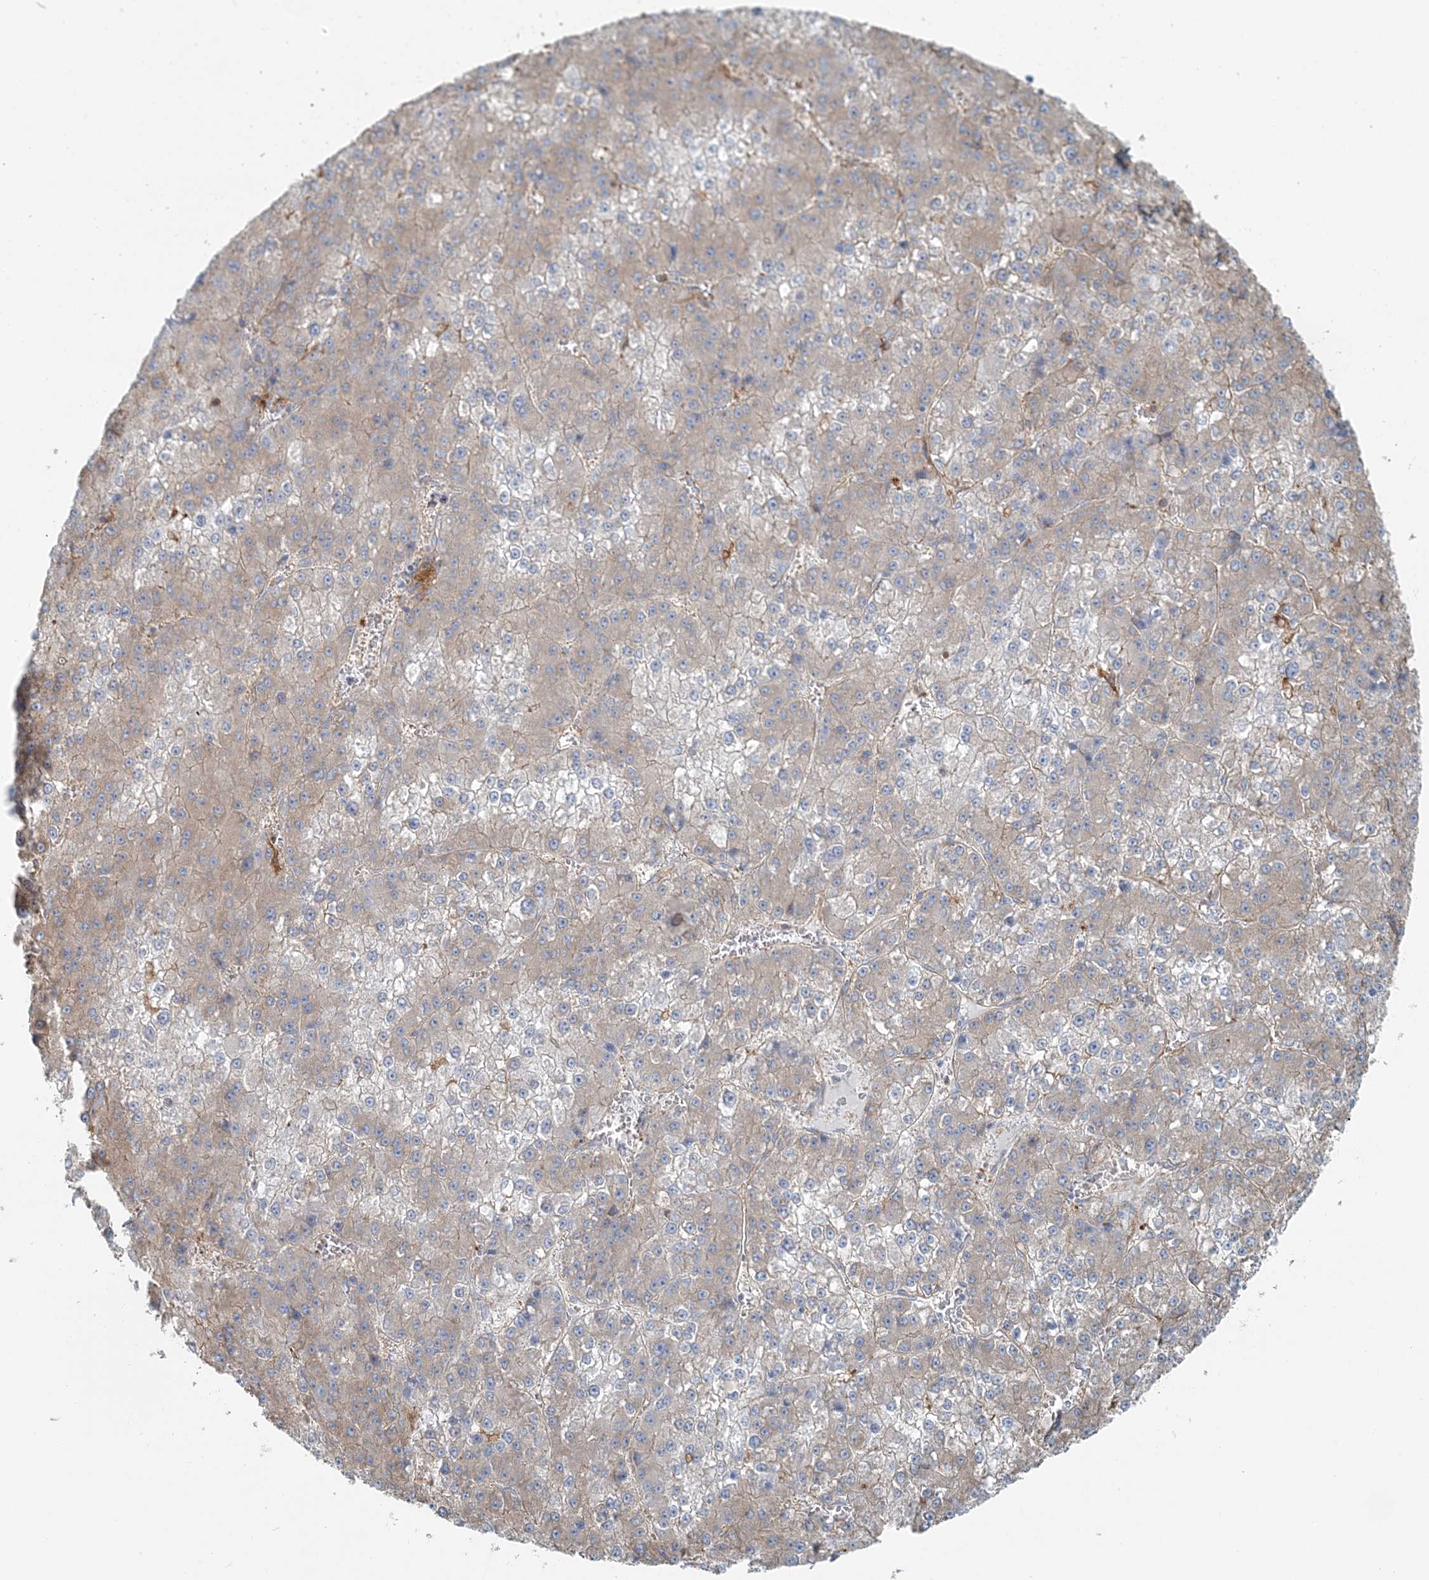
{"staining": {"intensity": "negative", "quantity": "none", "location": "none"}, "tissue": "liver cancer", "cell_type": "Tumor cells", "image_type": "cancer", "snomed": [{"axis": "morphology", "description": "Carcinoma, Hepatocellular, NOS"}, {"axis": "topography", "description": "Liver"}], "caption": "This is an immunohistochemistry histopathology image of human hepatocellular carcinoma (liver). There is no staining in tumor cells.", "gene": "SNX2", "patient": {"sex": "female", "age": 73}}